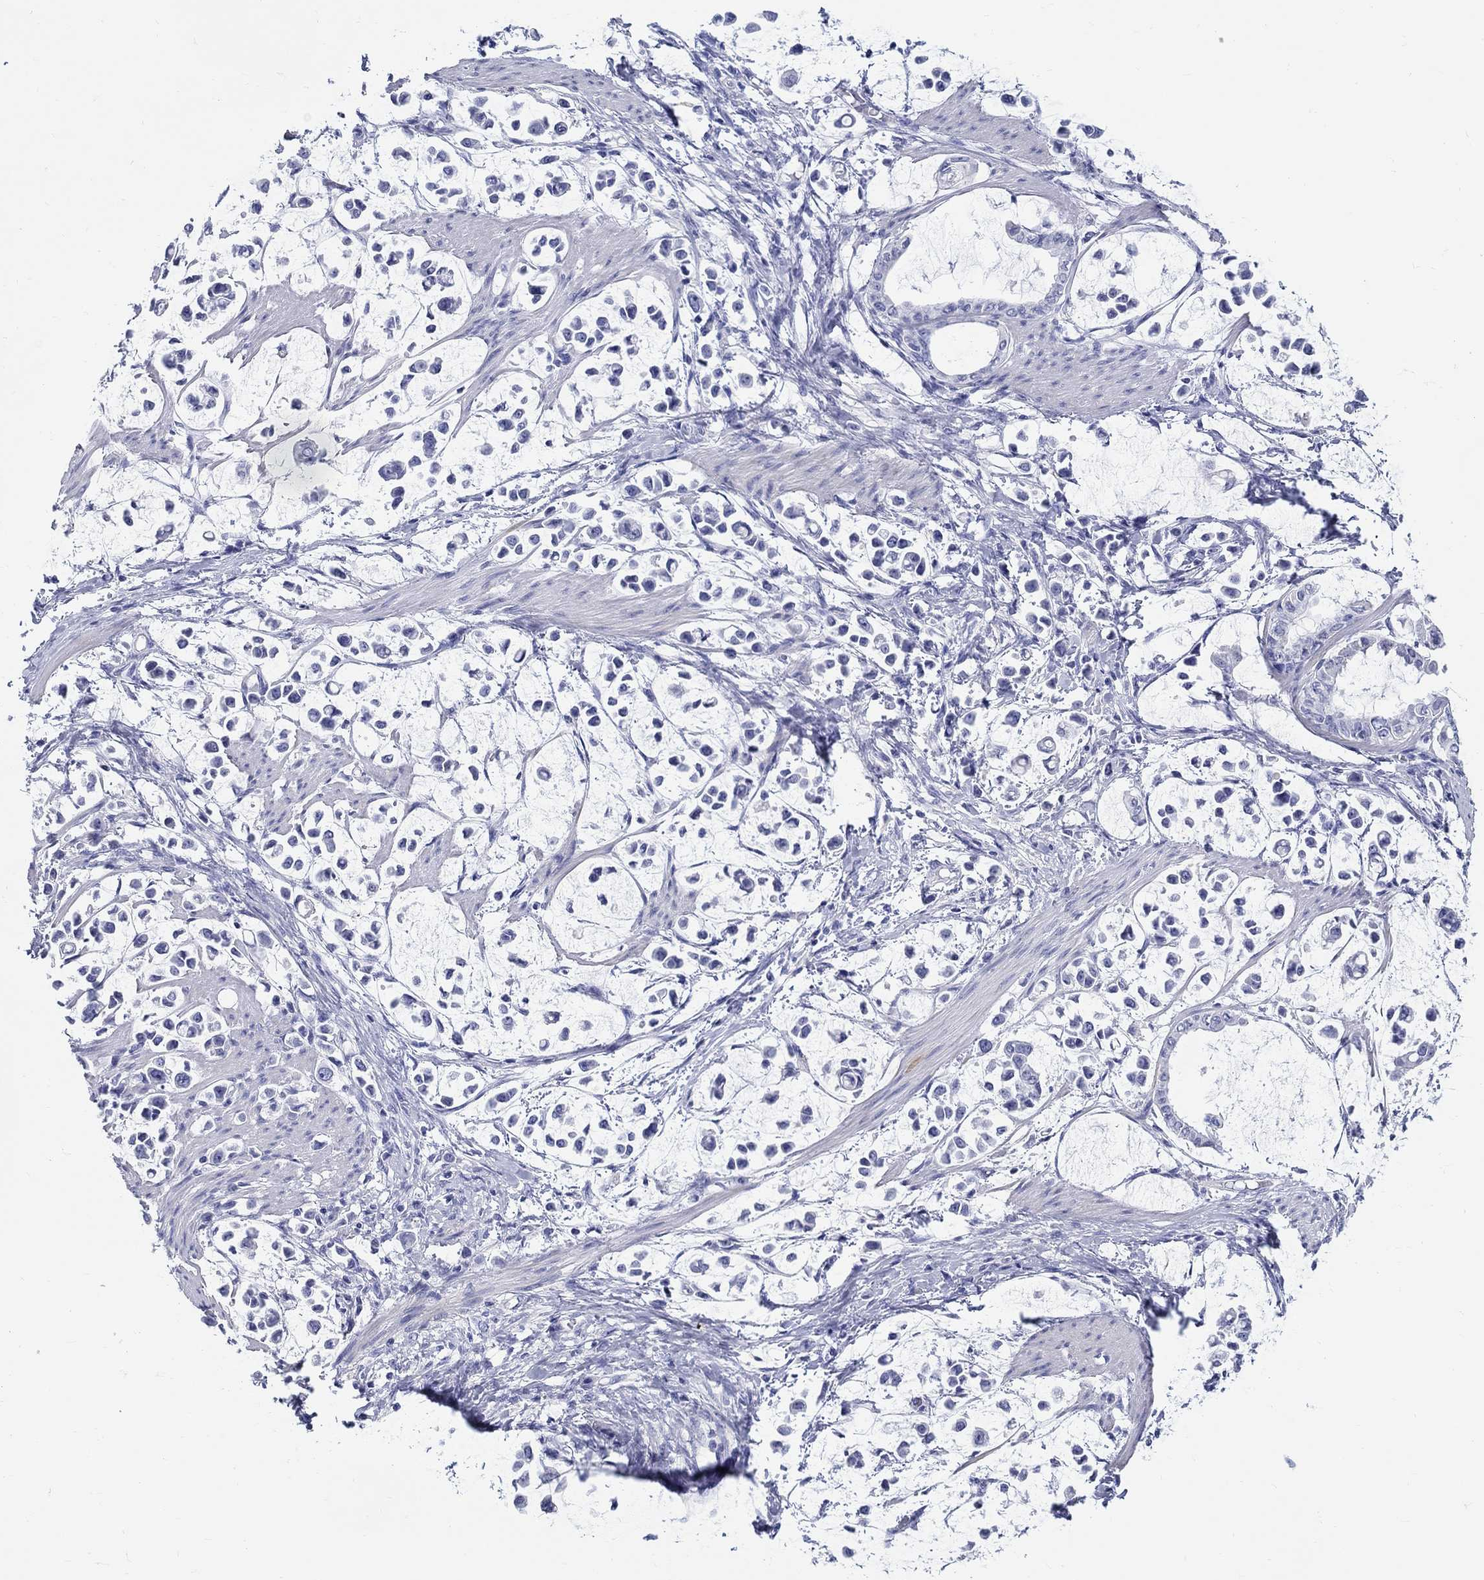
{"staining": {"intensity": "negative", "quantity": "none", "location": "none"}, "tissue": "stomach cancer", "cell_type": "Tumor cells", "image_type": "cancer", "snomed": [{"axis": "morphology", "description": "Adenocarcinoma, NOS"}, {"axis": "topography", "description": "Stomach"}], "caption": "Tumor cells are negative for brown protein staining in adenocarcinoma (stomach). (DAB immunohistochemistry visualized using brightfield microscopy, high magnification).", "gene": "CRYGS", "patient": {"sex": "male", "age": 82}}